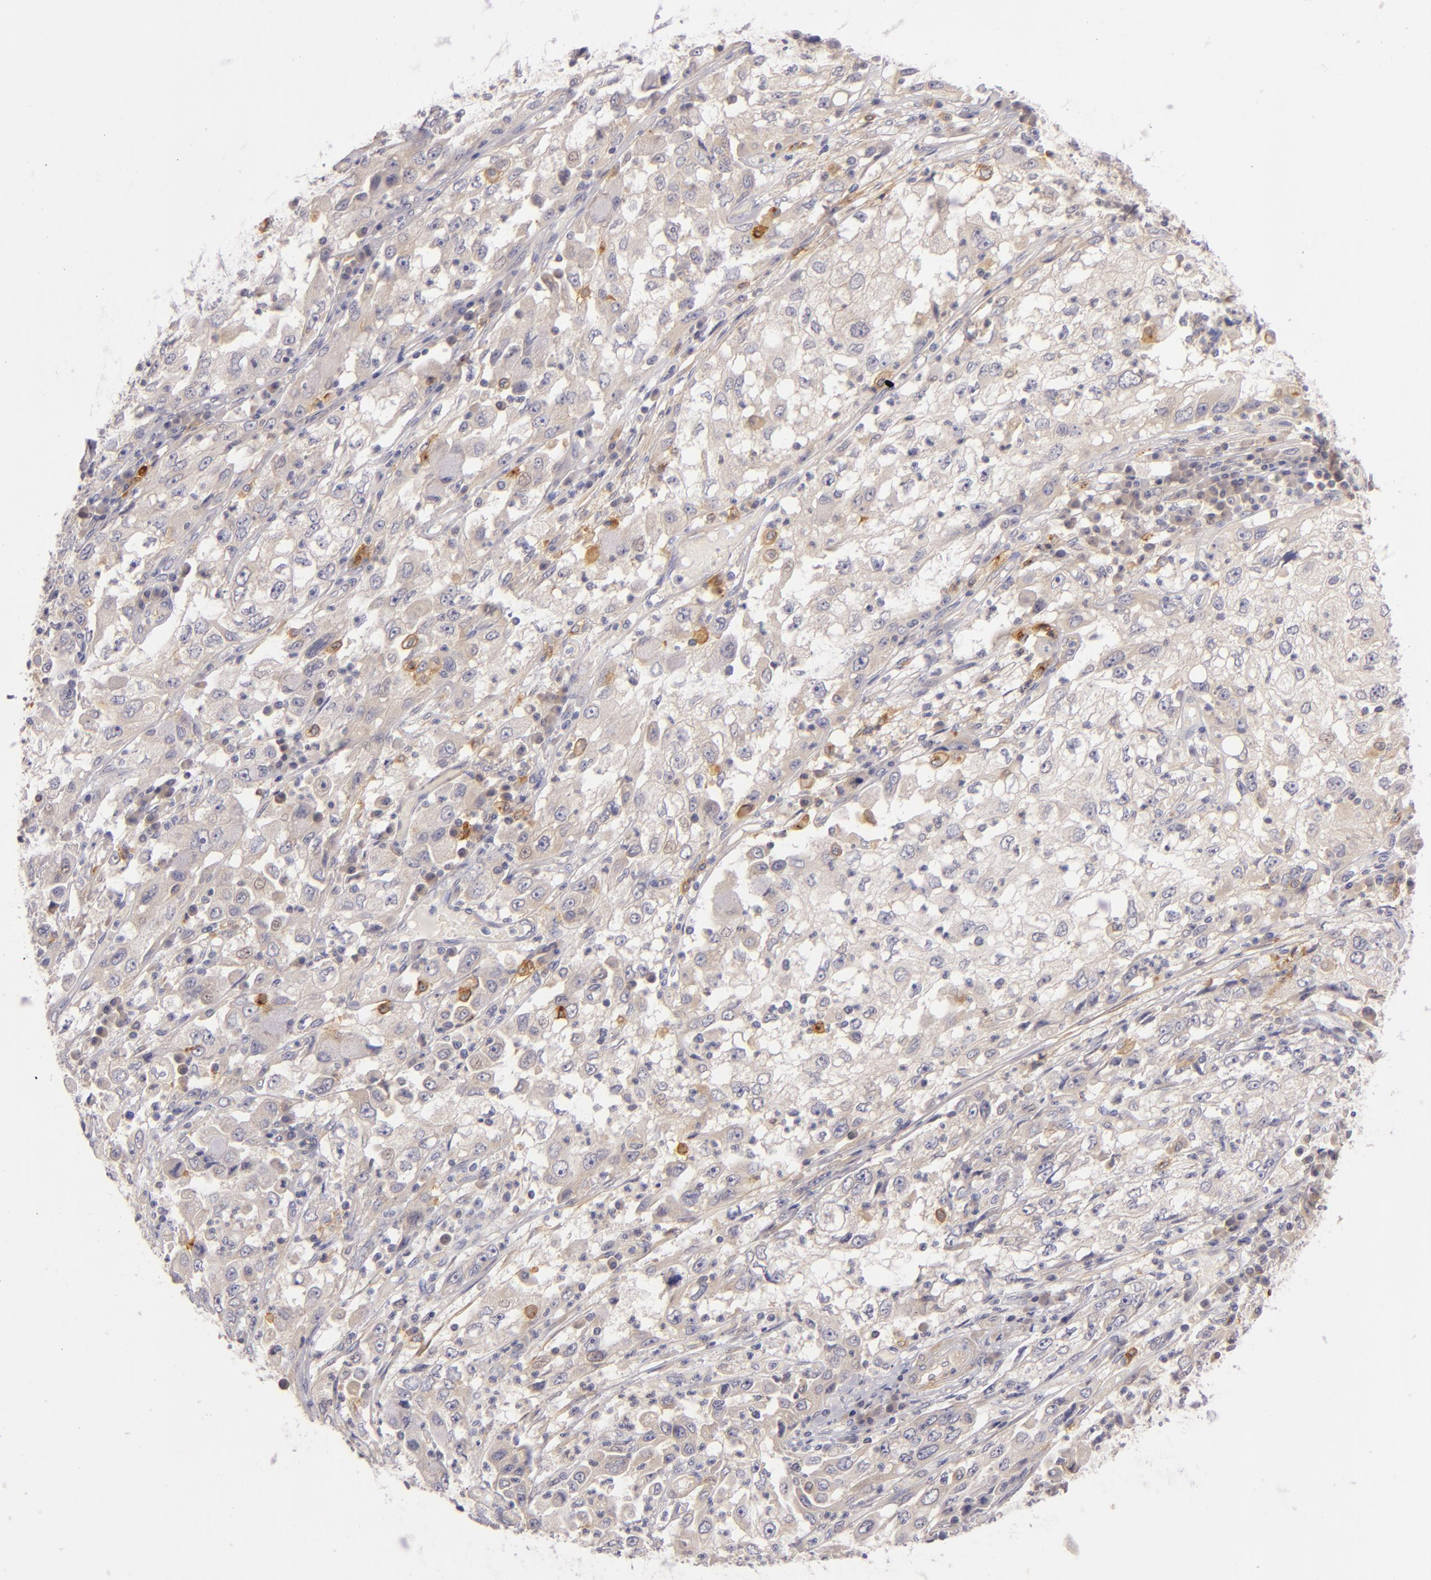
{"staining": {"intensity": "negative", "quantity": "none", "location": "none"}, "tissue": "cervical cancer", "cell_type": "Tumor cells", "image_type": "cancer", "snomed": [{"axis": "morphology", "description": "Squamous cell carcinoma, NOS"}, {"axis": "topography", "description": "Cervix"}], "caption": "Immunohistochemical staining of cervical cancer reveals no significant positivity in tumor cells. (Stains: DAB (3,3'-diaminobenzidine) immunohistochemistry (IHC) with hematoxylin counter stain, Microscopy: brightfield microscopy at high magnification).", "gene": "CD83", "patient": {"sex": "female", "age": 36}}